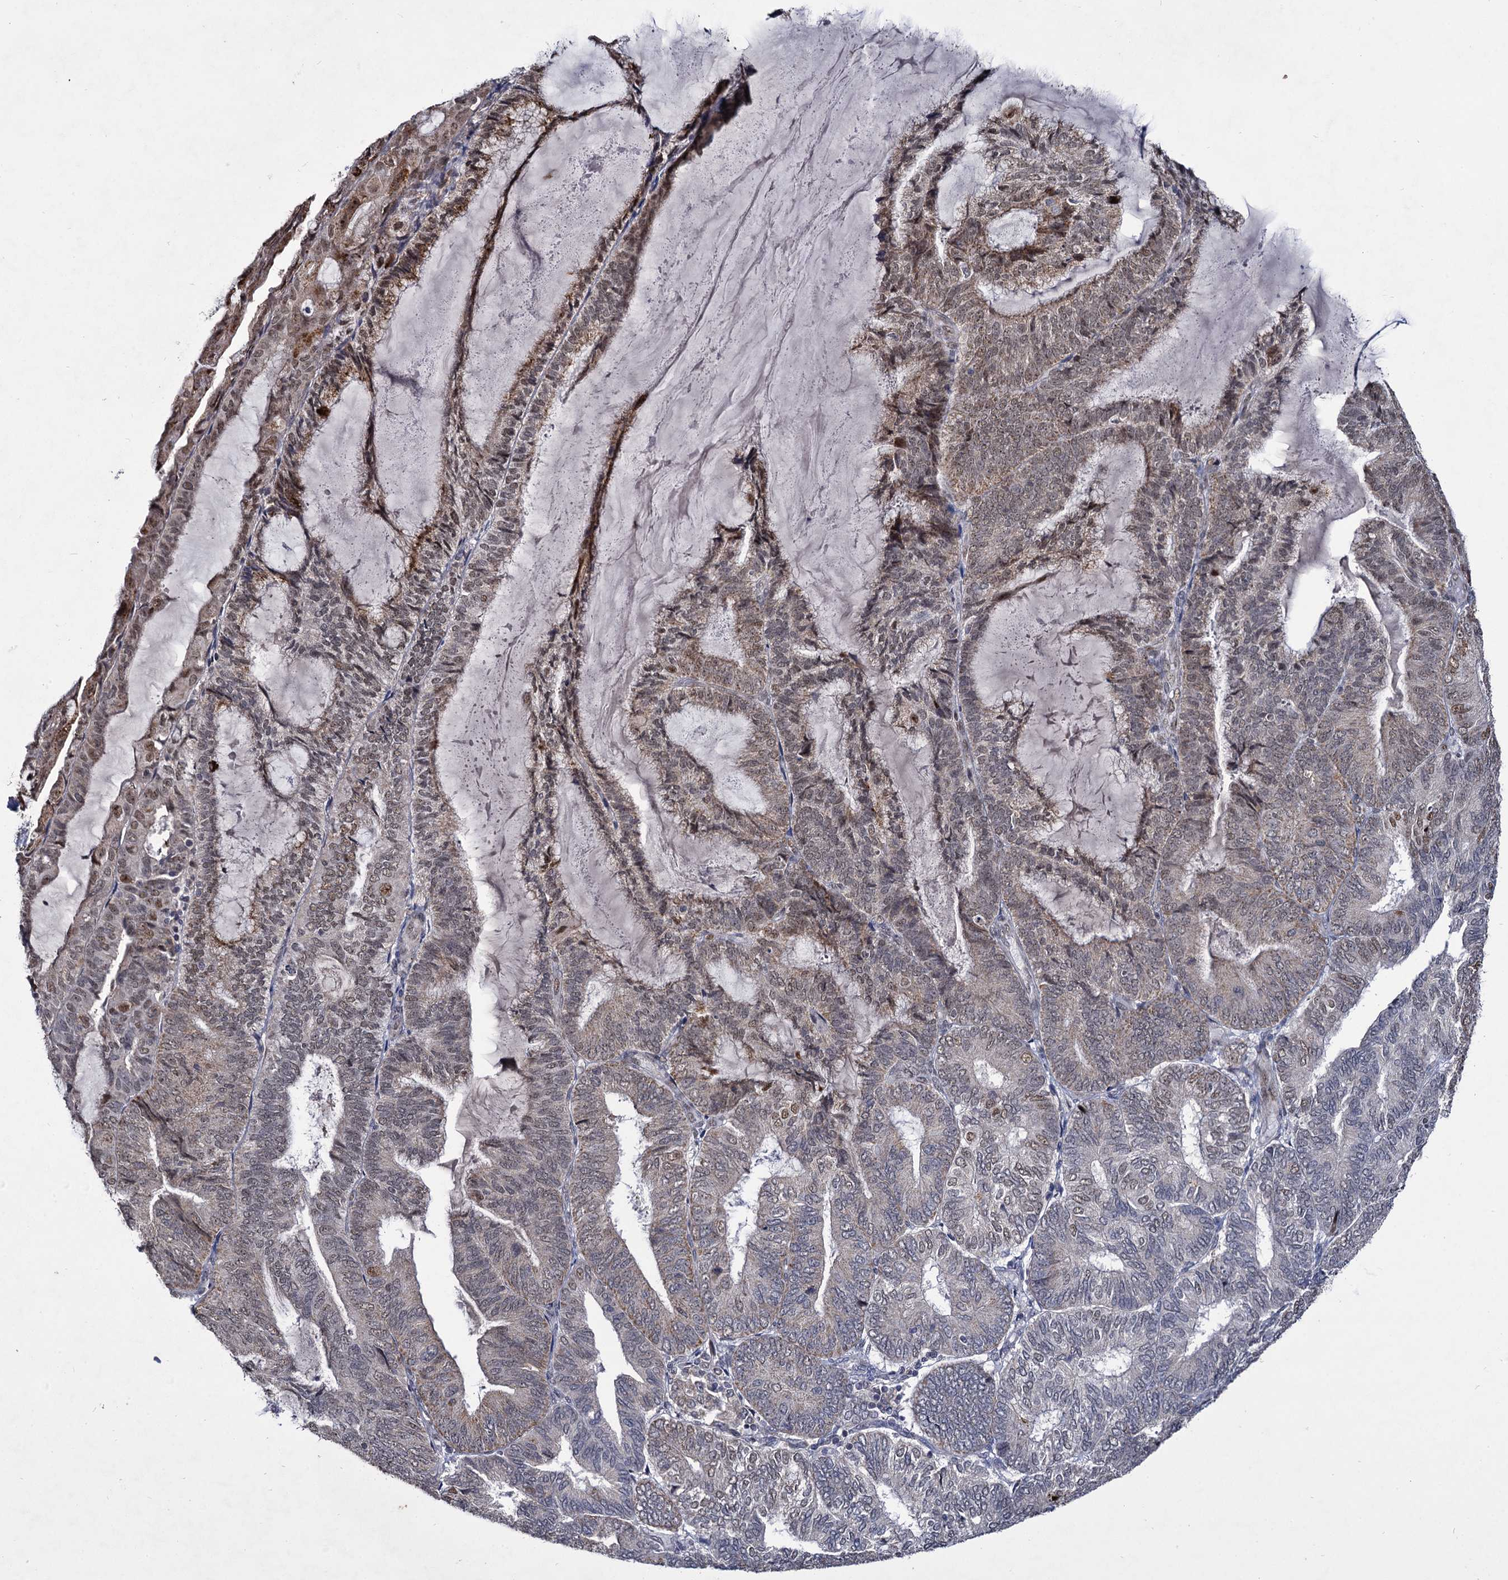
{"staining": {"intensity": "moderate", "quantity": "<25%", "location": "nuclear"}, "tissue": "endometrial cancer", "cell_type": "Tumor cells", "image_type": "cancer", "snomed": [{"axis": "morphology", "description": "Adenocarcinoma, NOS"}, {"axis": "topography", "description": "Endometrium"}], "caption": "Immunohistochemistry micrograph of adenocarcinoma (endometrial) stained for a protein (brown), which displays low levels of moderate nuclear staining in approximately <25% of tumor cells.", "gene": "RPUSD4", "patient": {"sex": "female", "age": 81}}